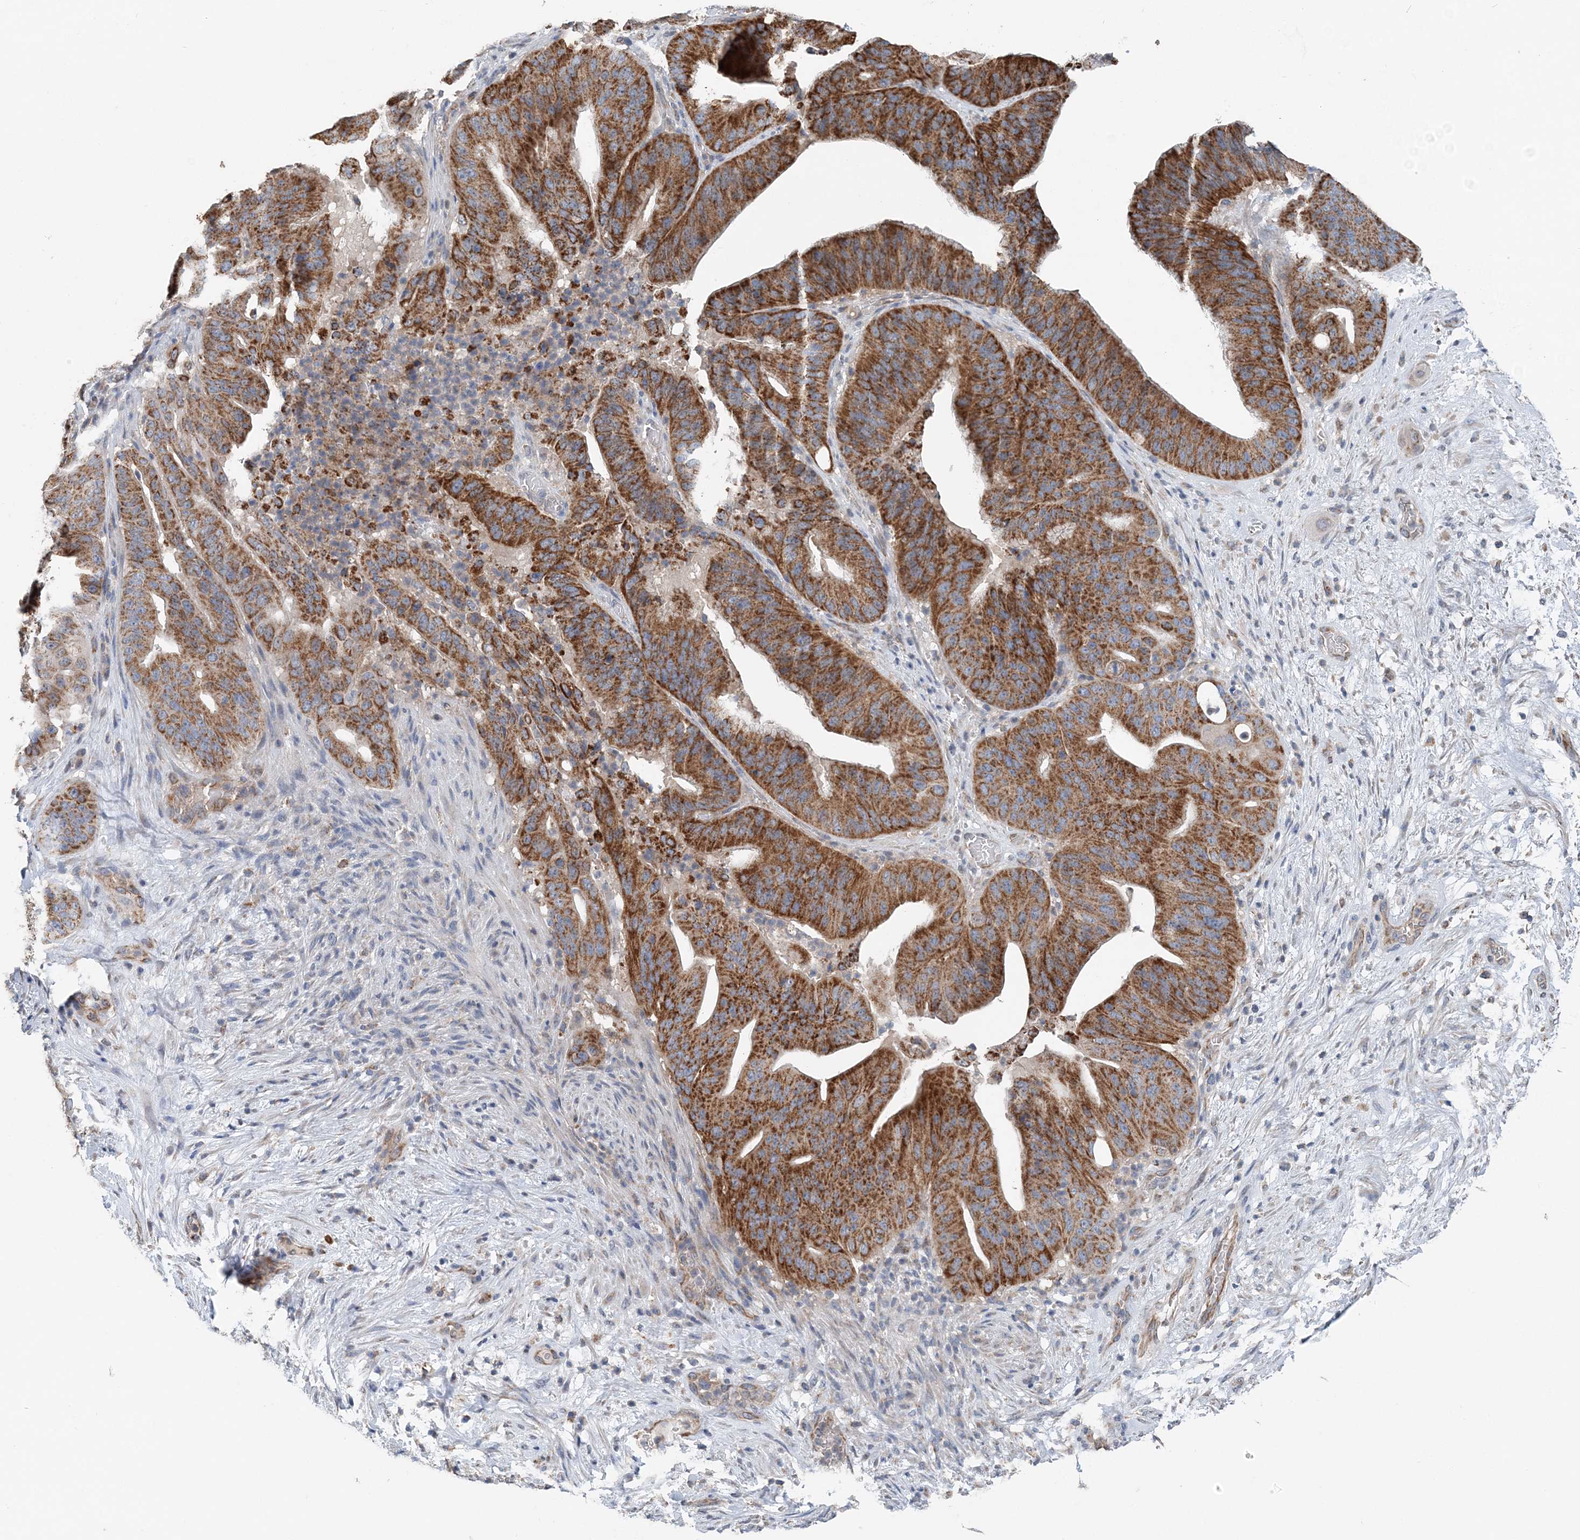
{"staining": {"intensity": "strong", "quantity": ">75%", "location": "cytoplasmic/membranous"}, "tissue": "pancreatic cancer", "cell_type": "Tumor cells", "image_type": "cancer", "snomed": [{"axis": "morphology", "description": "Adenocarcinoma, NOS"}, {"axis": "topography", "description": "Pancreas"}], "caption": "A high-resolution micrograph shows IHC staining of pancreatic adenocarcinoma, which shows strong cytoplasmic/membranous staining in about >75% of tumor cells. (Brightfield microscopy of DAB IHC at high magnification).", "gene": "SPRY2", "patient": {"sex": "female", "age": 77}}